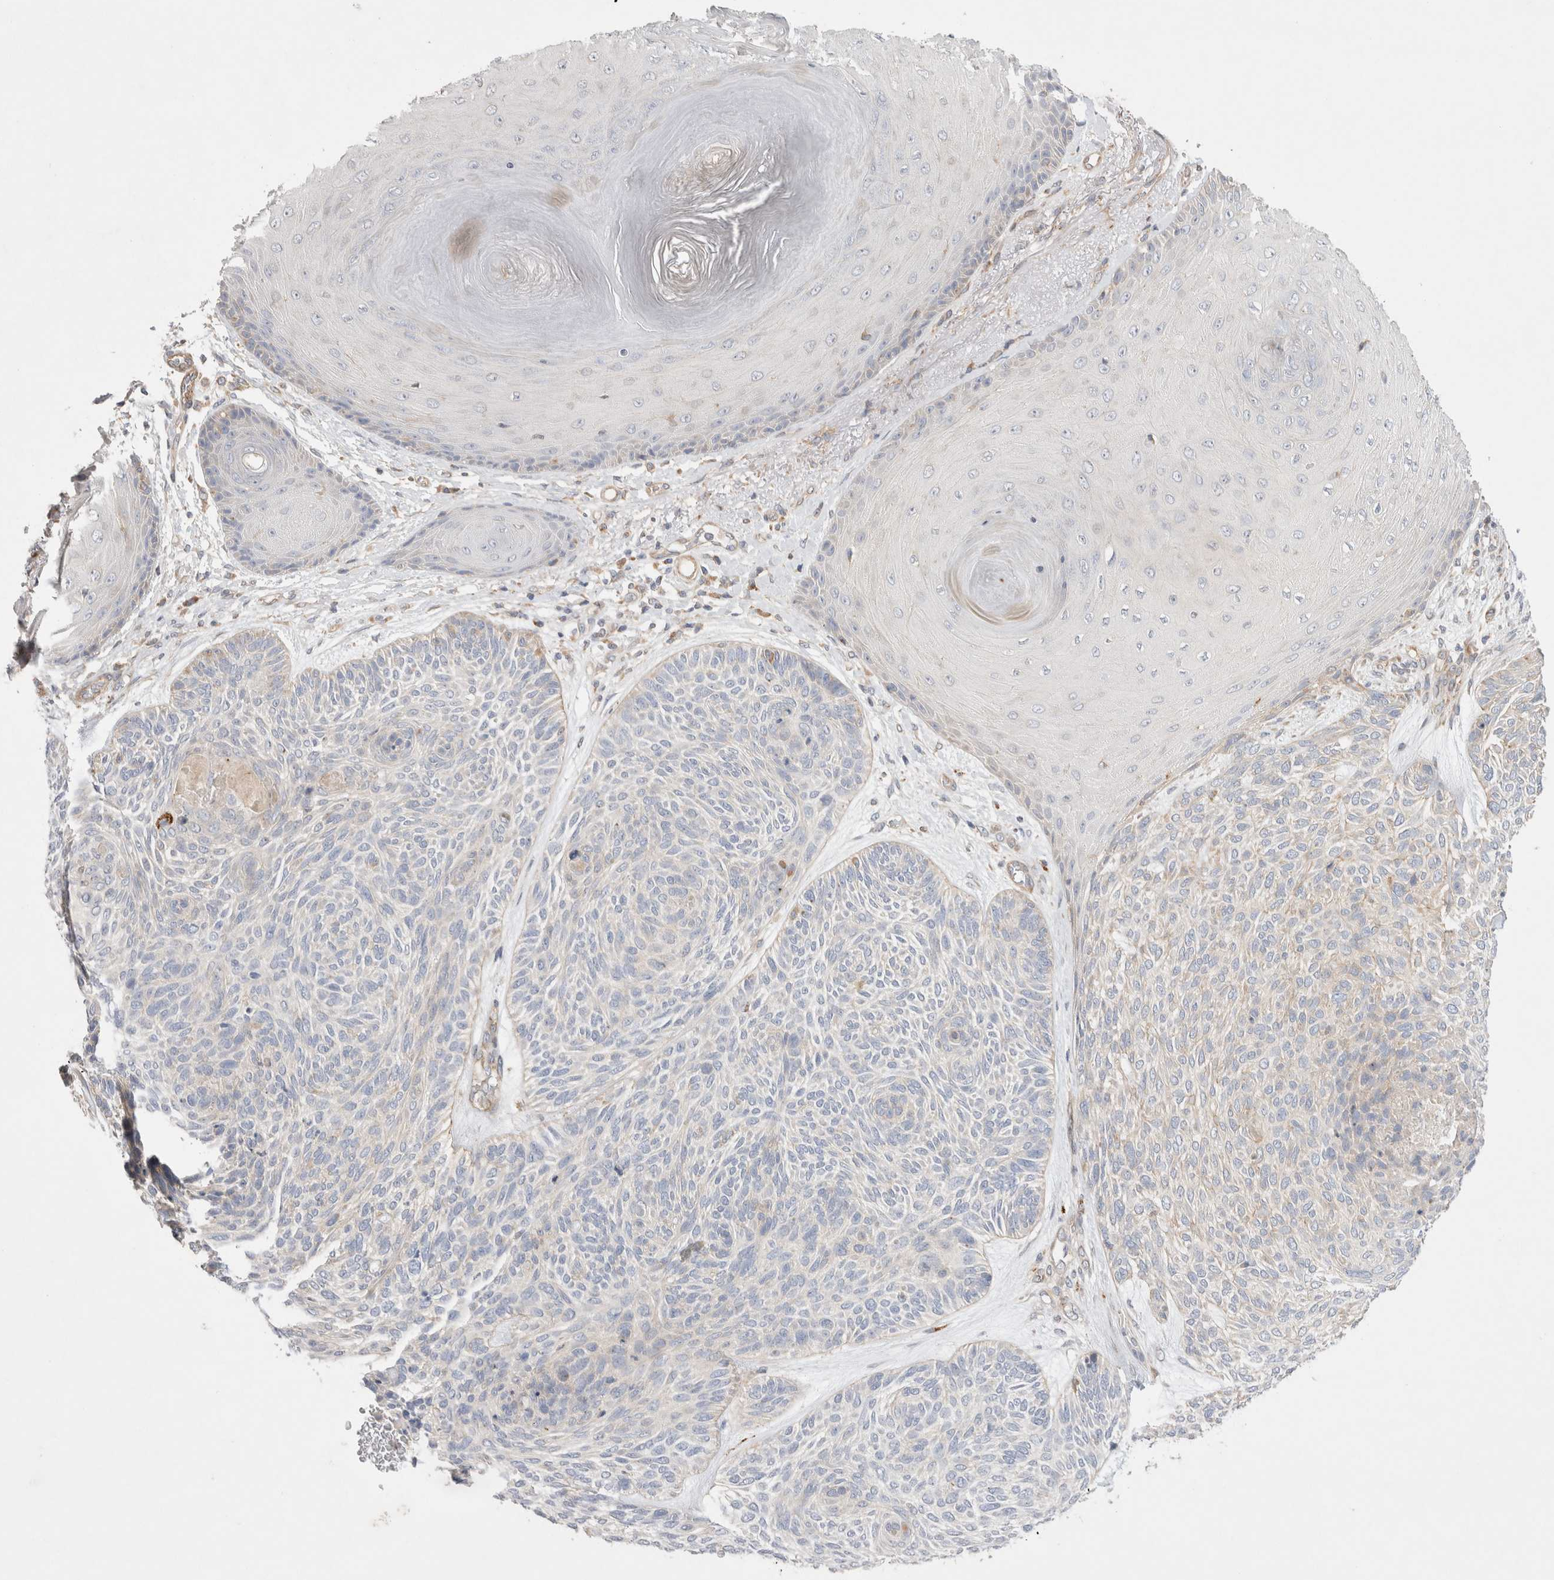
{"staining": {"intensity": "negative", "quantity": "none", "location": "none"}, "tissue": "skin cancer", "cell_type": "Tumor cells", "image_type": "cancer", "snomed": [{"axis": "morphology", "description": "Basal cell carcinoma"}, {"axis": "topography", "description": "Skin"}], "caption": "The histopathology image exhibits no staining of tumor cells in skin cancer. (DAB (3,3'-diaminobenzidine) immunohistochemistry, high magnification).", "gene": "TBC1D16", "patient": {"sex": "male", "age": 55}}